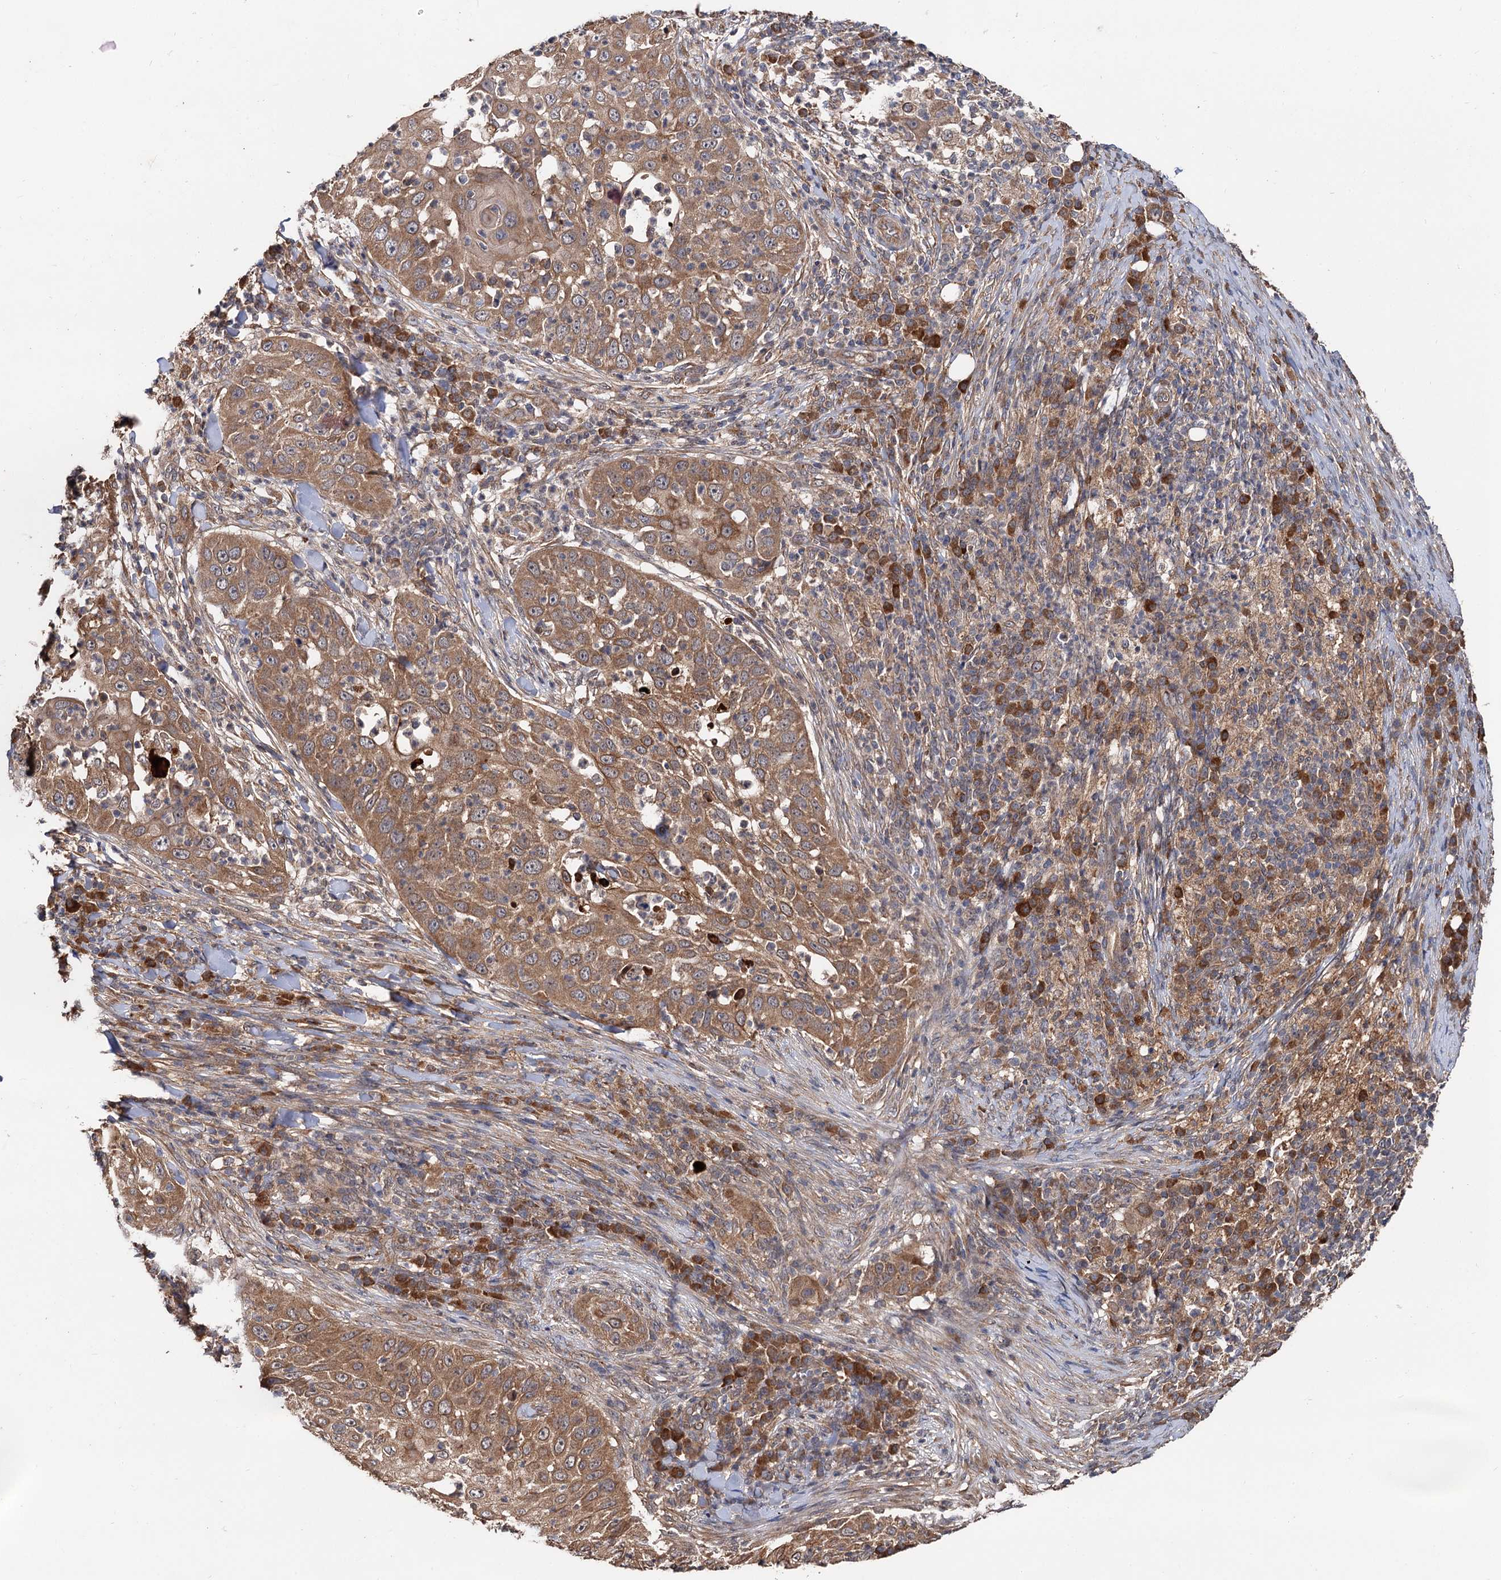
{"staining": {"intensity": "moderate", "quantity": ">75%", "location": "cytoplasmic/membranous"}, "tissue": "skin cancer", "cell_type": "Tumor cells", "image_type": "cancer", "snomed": [{"axis": "morphology", "description": "Squamous cell carcinoma, NOS"}, {"axis": "topography", "description": "Skin"}], "caption": "Skin cancer tissue shows moderate cytoplasmic/membranous staining in approximately >75% of tumor cells", "gene": "TEX9", "patient": {"sex": "female", "age": 44}}